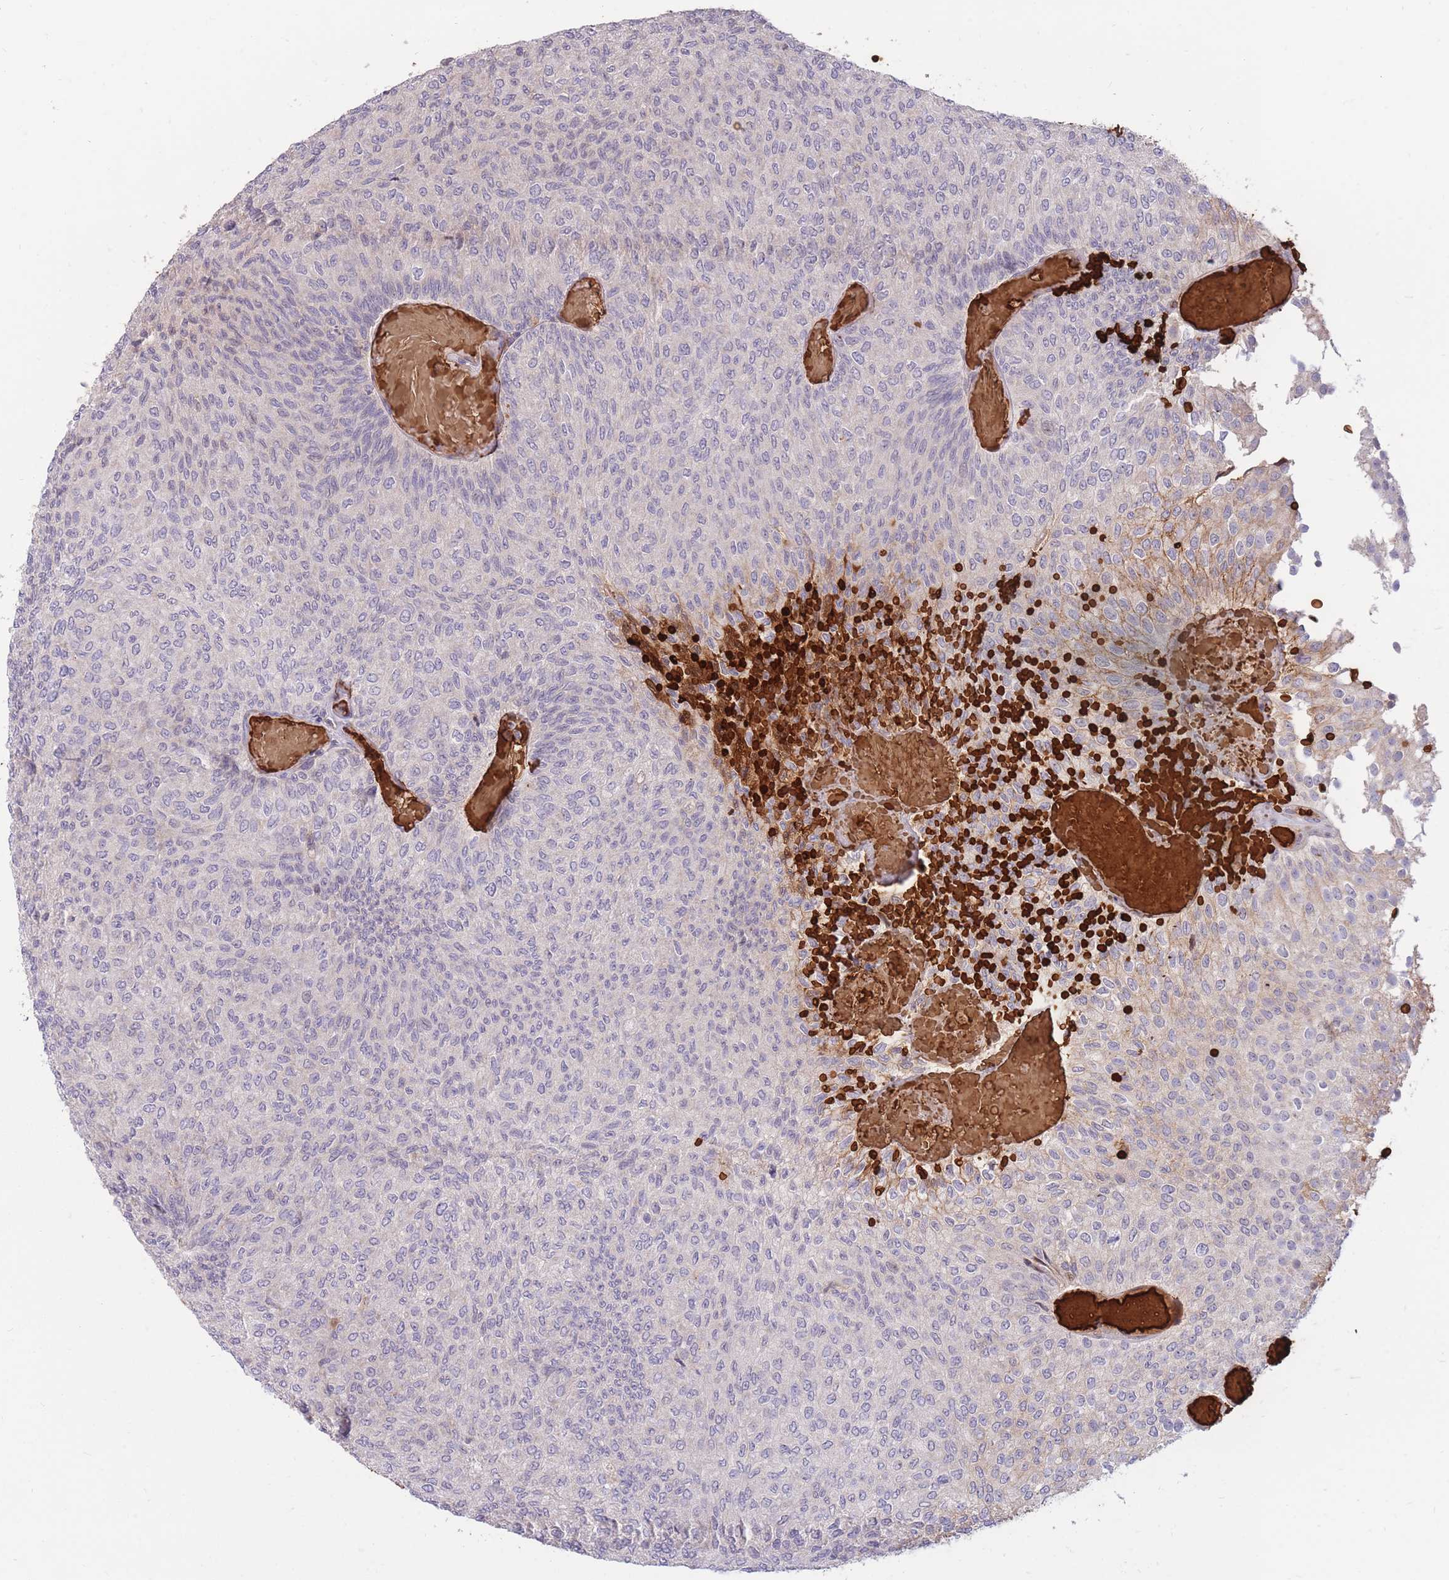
{"staining": {"intensity": "negative", "quantity": "none", "location": "none"}, "tissue": "urothelial cancer", "cell_type": "Tumor cells", "image_type": "cancer", "snomed": [{"axis": "morphology", "description": "Urothelial carcinoma, Low grade"}, {"axis": "topography", "description": "Urinary bladder"}], "caption": "A high-resolution histopathology image shows immunohistochemistry staining of urothelial carcinoma (low-grade), which displays no significant positivity in tumor cells. (DAB immunohistochemistry (IHC) with hematoxylin counter stain).", "gene": "ATP10D", "patient": {"sex": "male", "age": 78}}